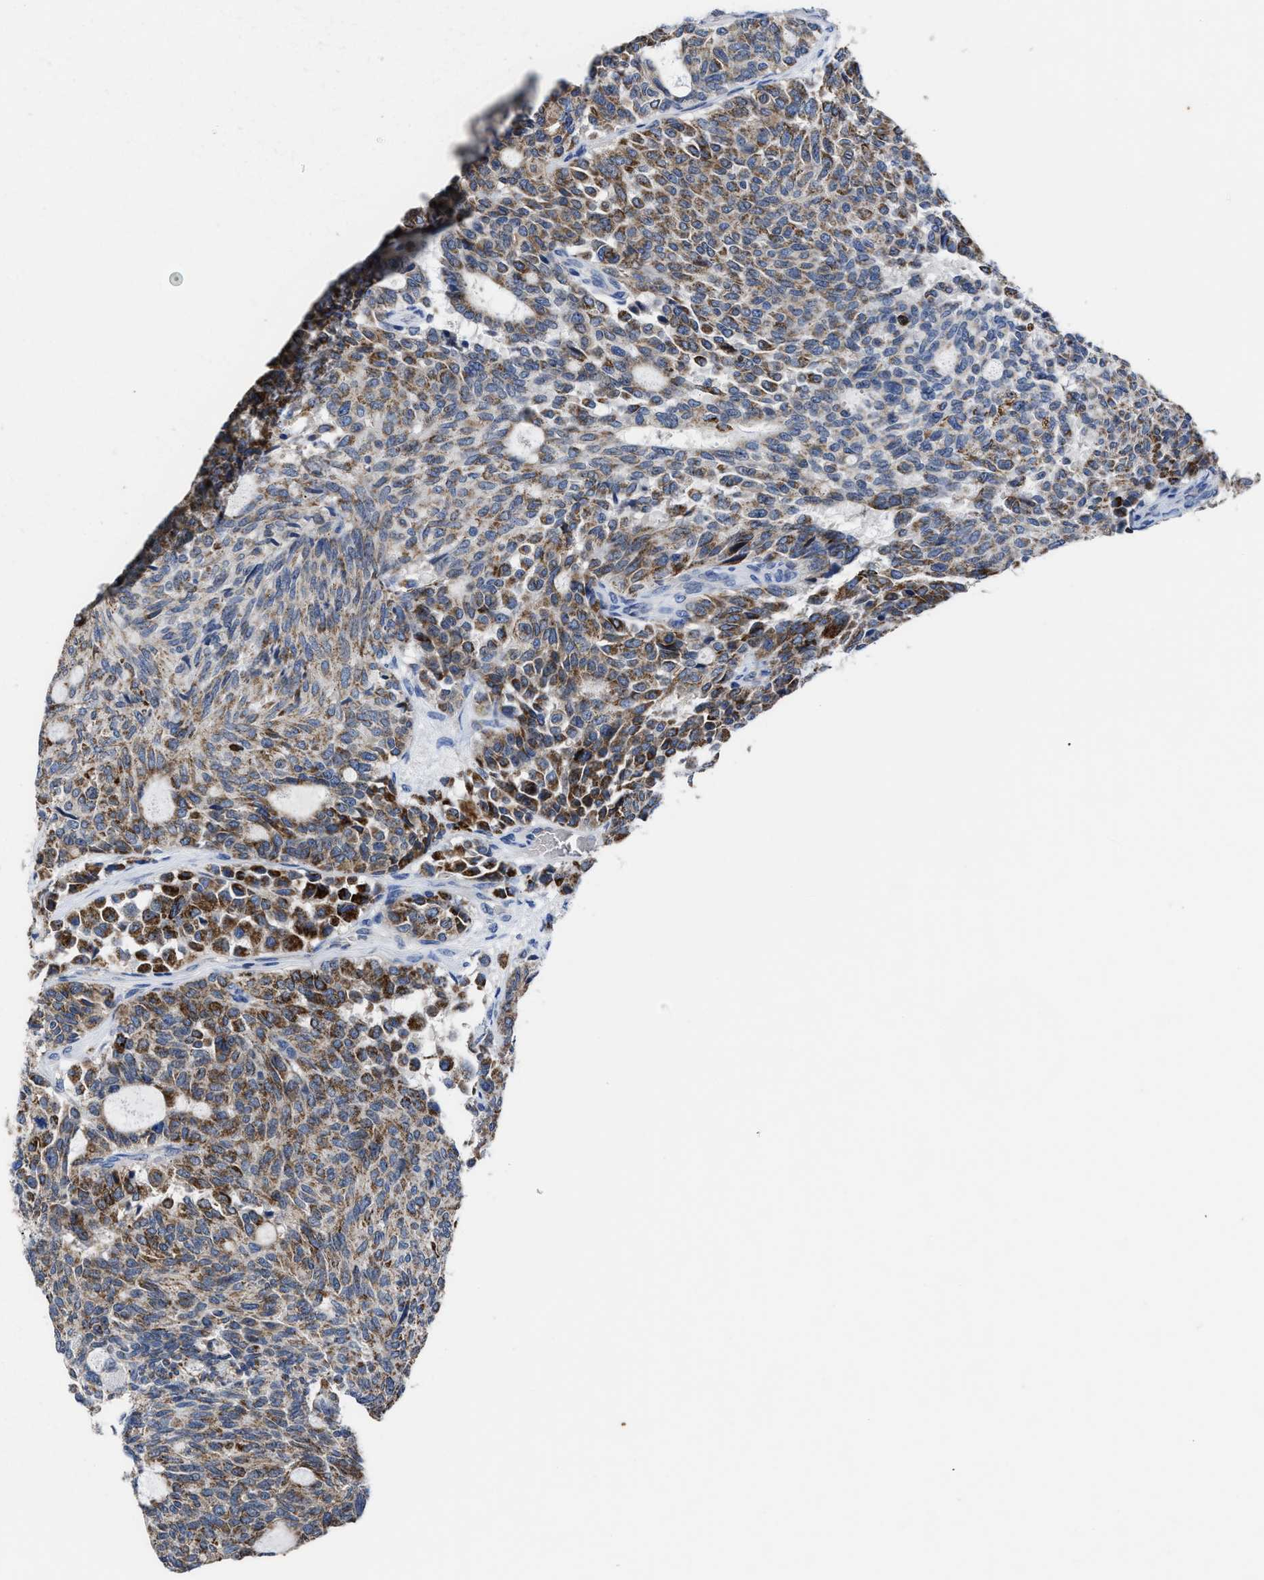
{"staining": {"intensity": "moderate", "quantity": ">75%", "location": "cytoplasmic/membranous"}, "tissue": "carcinoid", "cell_type": "Tumor cells", "image_type": "cancer", "snomed": [{"axis": "morphology", "description": "Carcinoid, malignant, NOS"}, {"axis": "topography", "description": "Pancreas"}], "caption": "IHC histopathology image of neoplastic tissue: carcinoid stained using immunohistochemistry (IHC) shows medium levels of moderate protein expression localized specifically in the cytoplasmic/membranous of tumor cells, appearing as a cytoplasmic/membranous brown color.", "gene": "CACNA1D", "patient": {"sex": "female", "age": 54}}